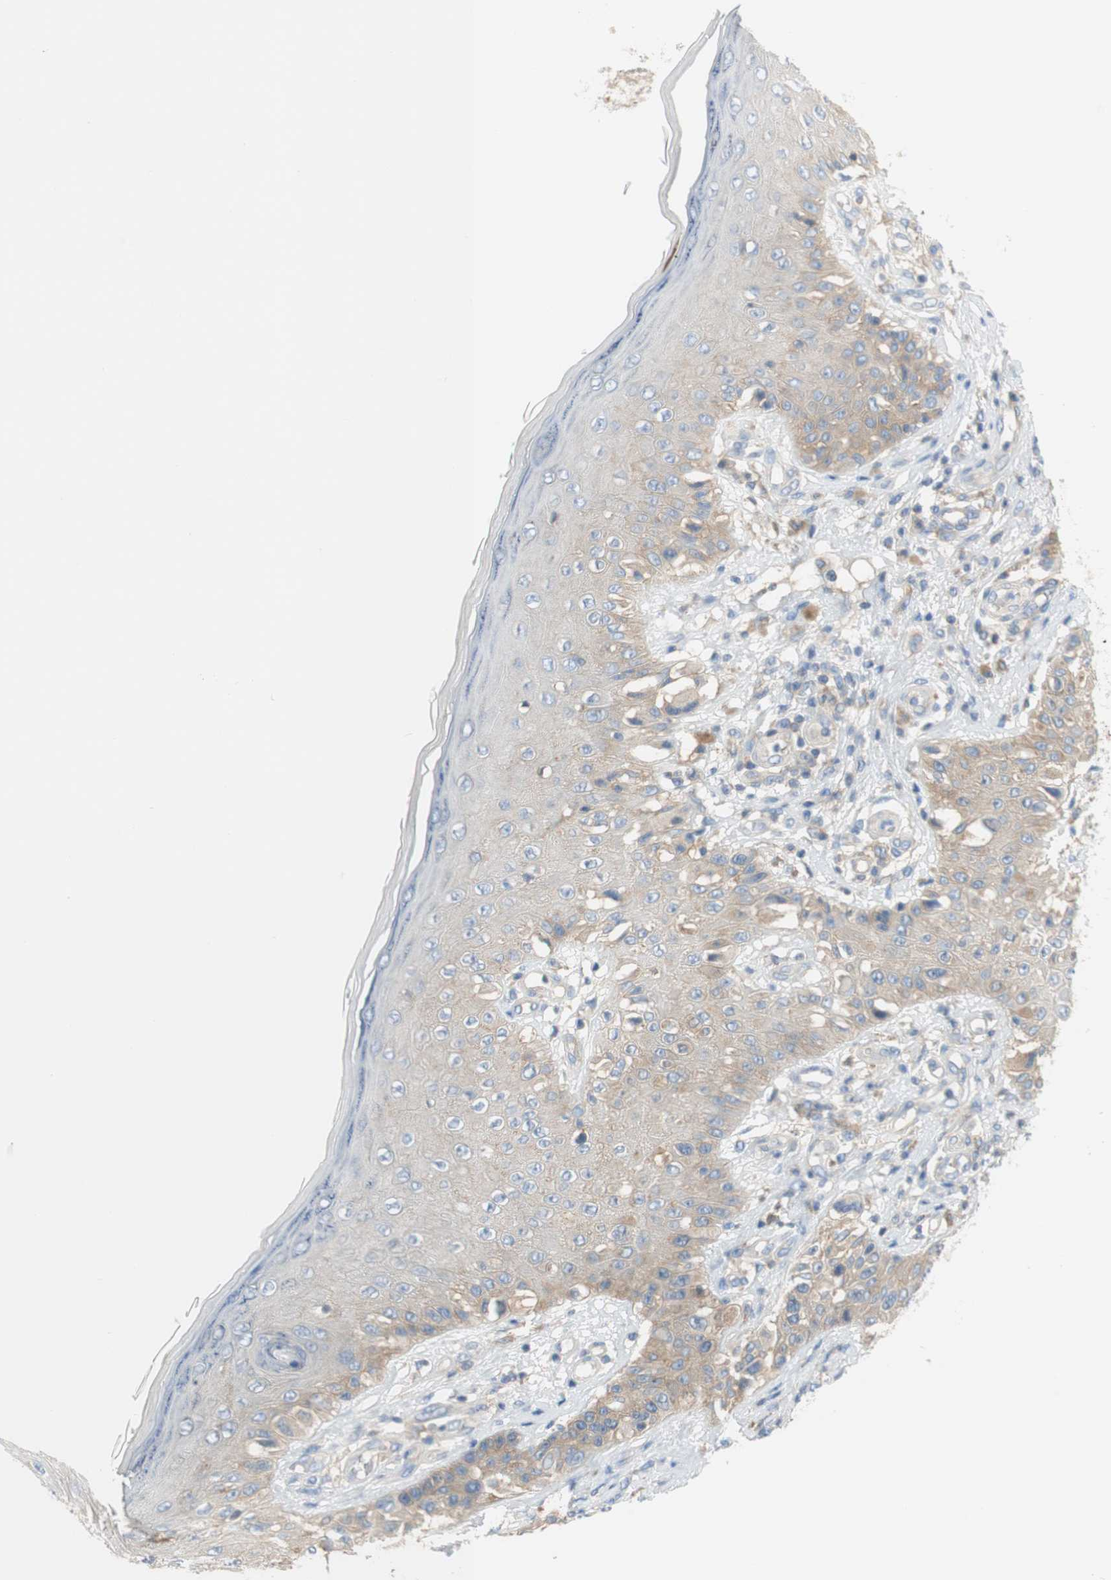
{"staining": {"intensity": "weak", "quantity": ">75%", "location": "cytoplasmic/membranous"}, "tissue": "melanoma", "cell_type": "Tumor cells", "image_type": "cancer", "snomed": [{"axis": "morphology", "description": "Malignant melanoma, NOS"}, {"axis": "topography", "description": "Skin"}], "caption": "A brown stain highlights weak cytoplasmic/membranous staining of a protein in human malignant melanoma tumor cells.", "gene": "ATP2B1", "patient": {"sex": "female", "age": 81}}